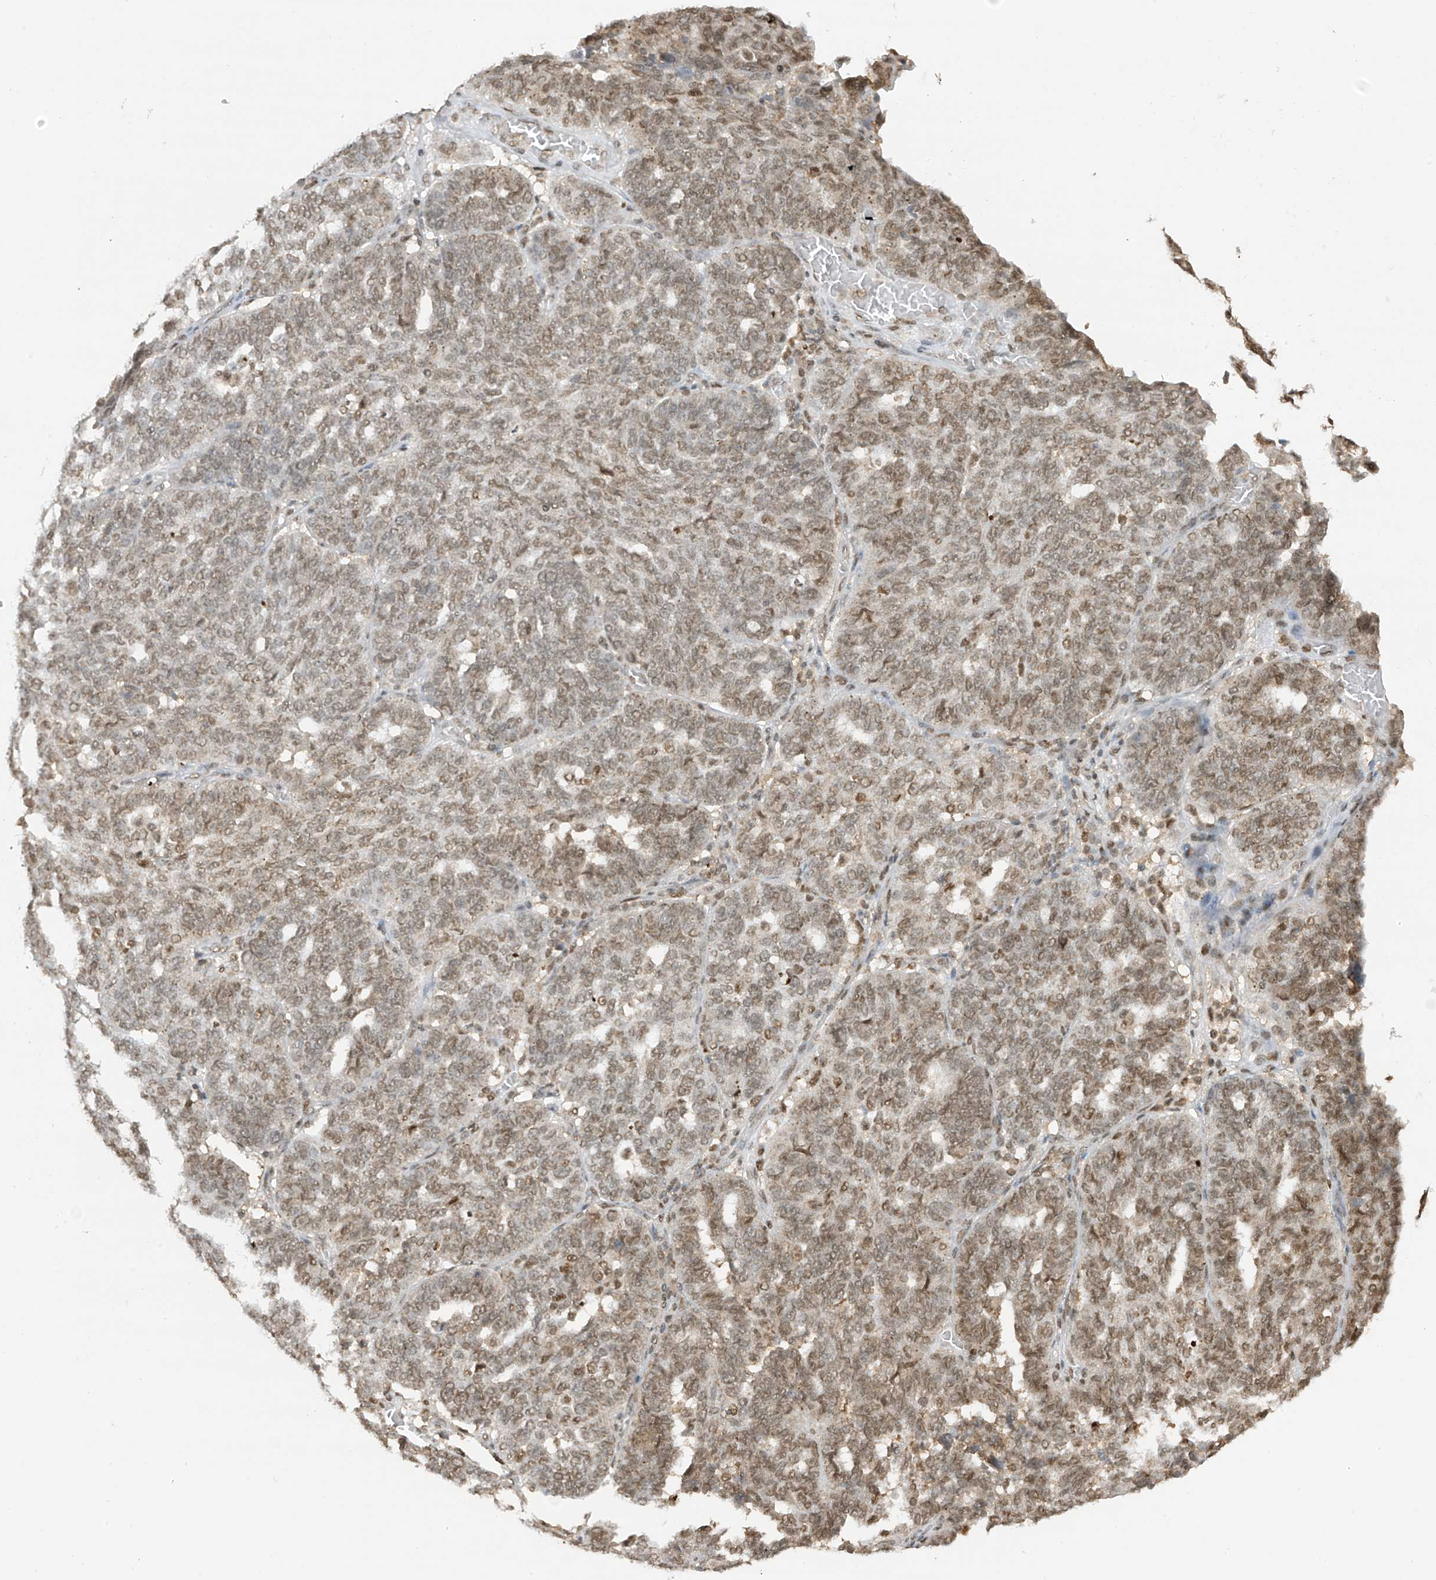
{"staining": {"intensity": "weak", "quantity": "25%-75%", "location": "nuclear"}, "tissue": "ovarian cancer", "cell_type": "Tumor cells", "image_type": "cancer", "snomed": [{"axis": "morphology", "description": "Cystadenocarcinoma, serous, NOS"}, {"axis": "topography", "description": "Ovary"}], "caption": "IHC micrograph of neoplastic tissue: ovarian cancer stained using immunohistochemistry displays low levels of weak protein expression localized specifically in the nuclear of tumor cells, appearing as a nuclear brown color.", "gene": "KPNB1", "patient": {"sex": "female", "age": 59}}